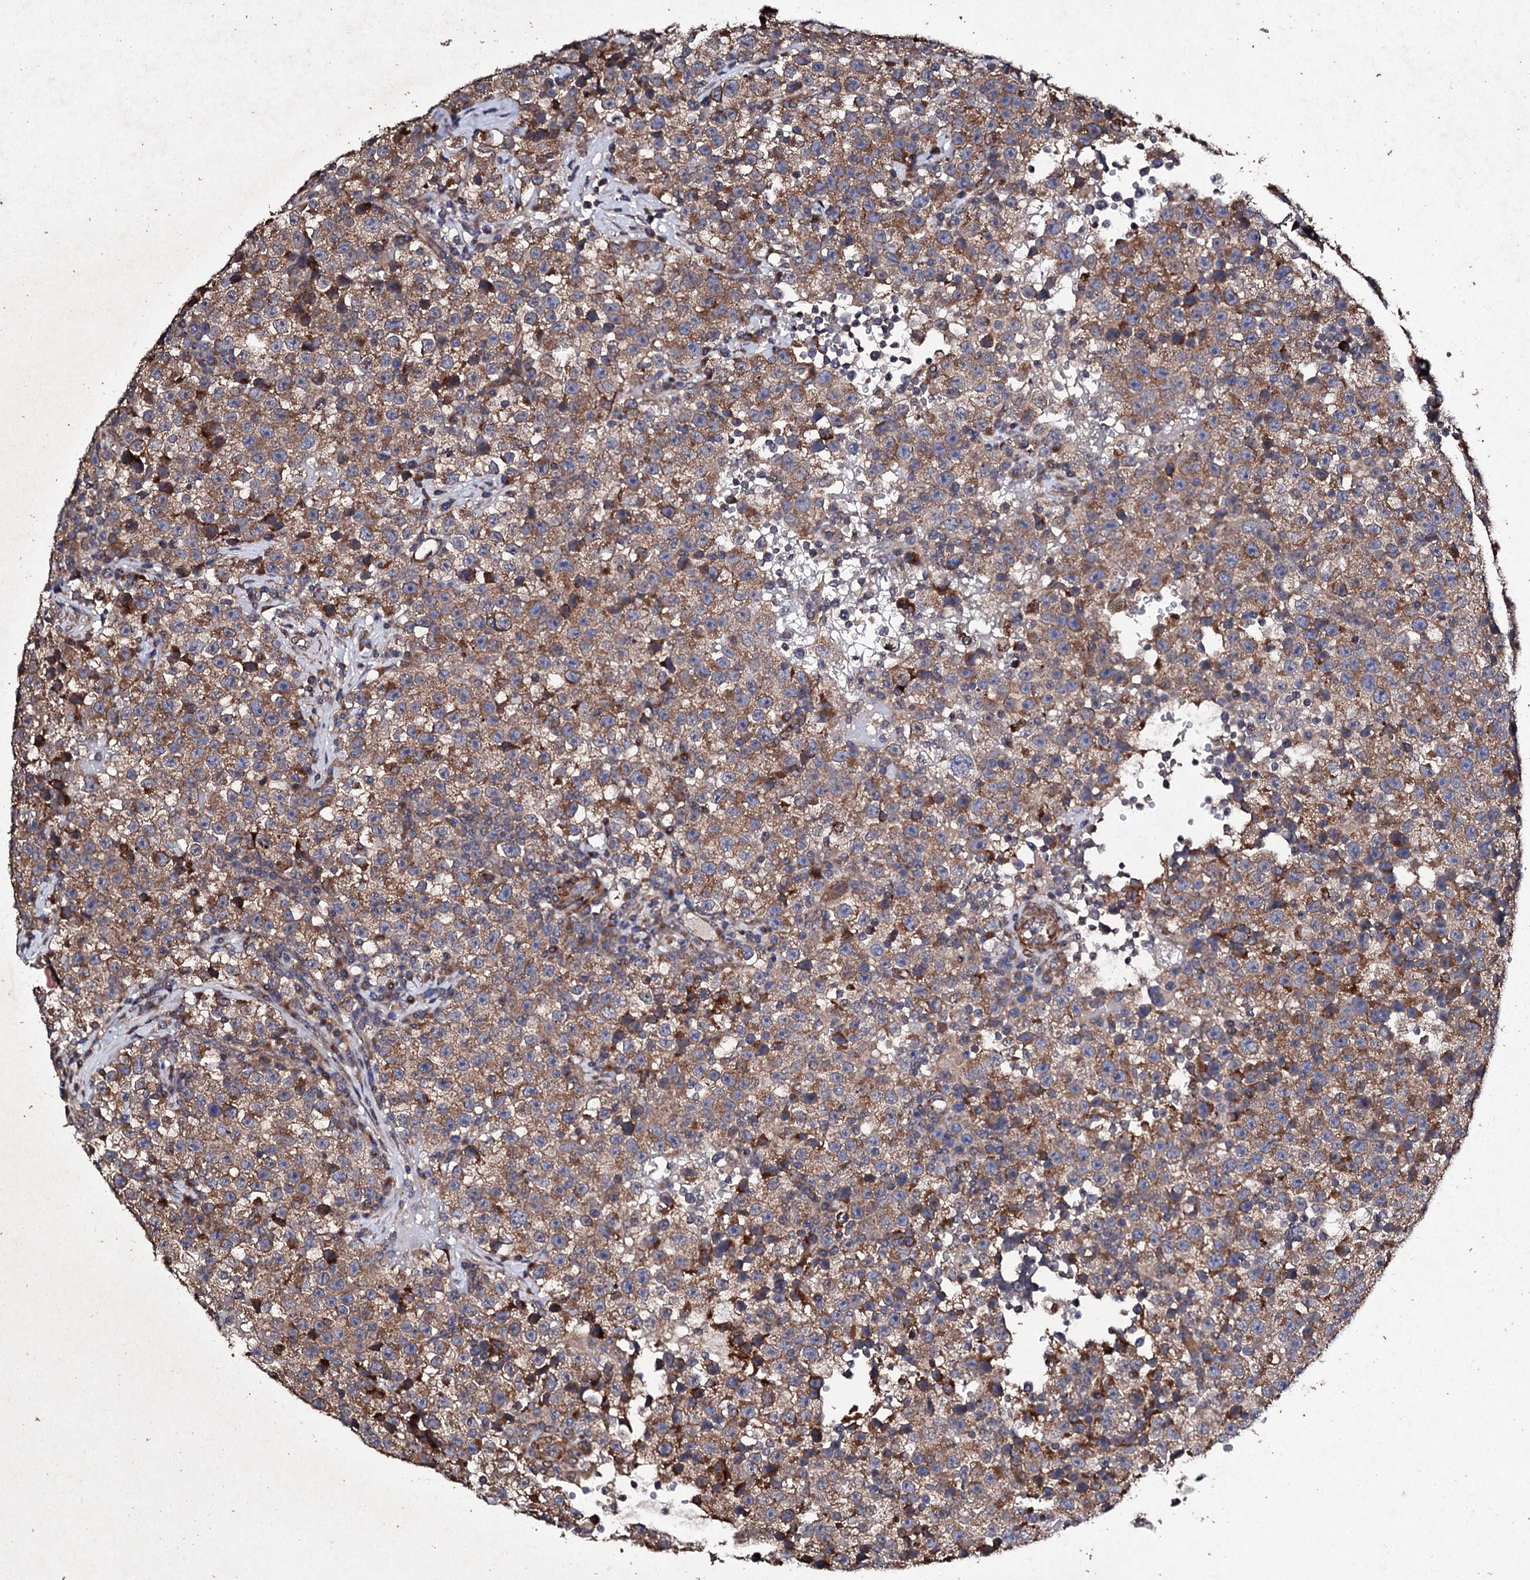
{"staining": {"intensity": "moderate", "quantity": ">75%", "location": "cytoplasmic/membranous"}, "tissue": "testis cancer", "cell_type": "Tumor cells", "image_type": "cancer", "snomed": [{"axis": "morphology", "description": "Seminoma, NOS"}, {"axis": "topography", "description": "Testis"}], "caption": "Protein staining of testis cancer tissue exhibits moderate cytoplasmic/membranous positivity in approximately >75% of tumor cells.", "gene": "MOCOS", "patient": {"sex": "male", "age": 22}}